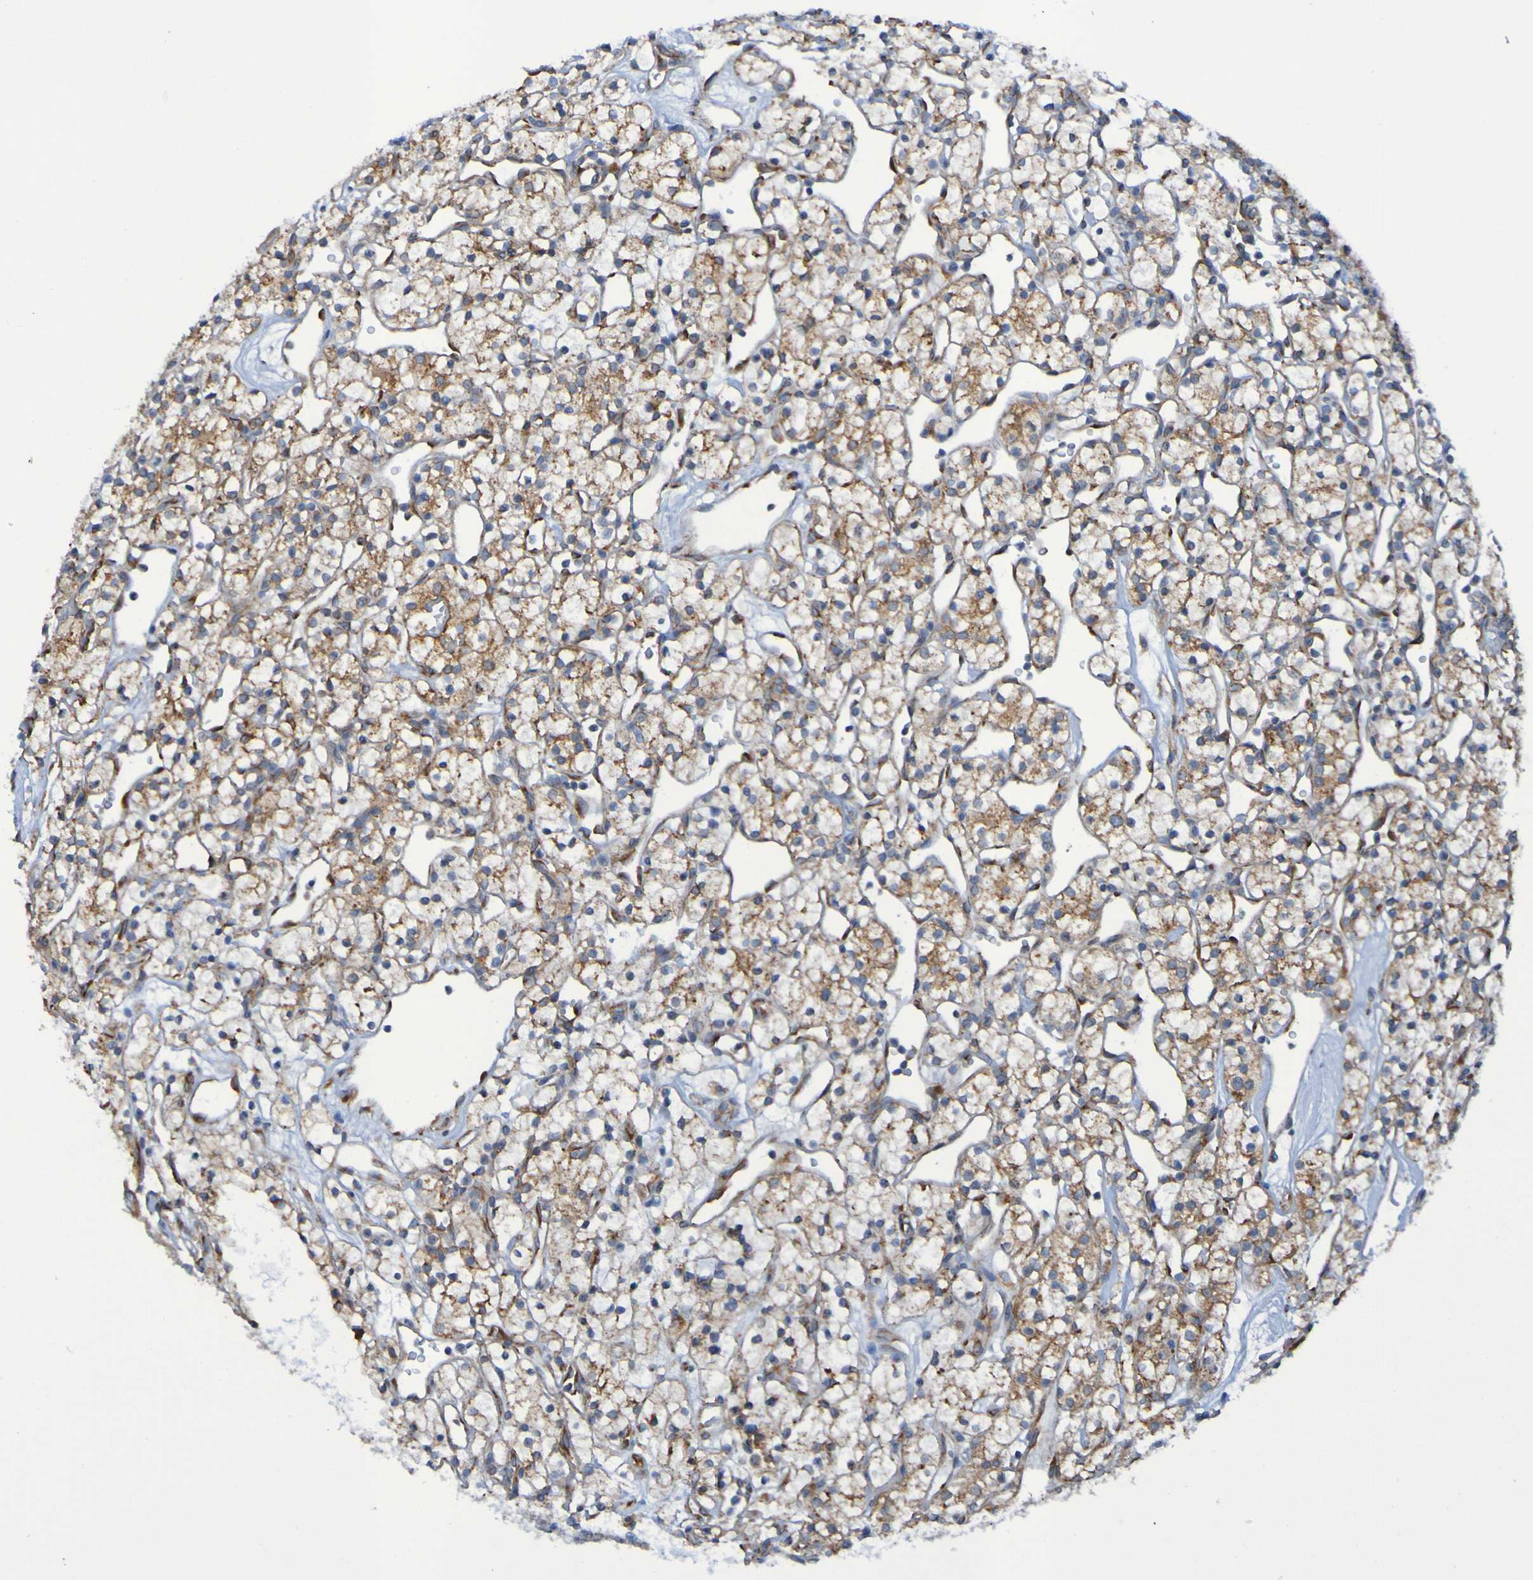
{"staining": {"intensity": "moderate", "quantity": ">75%", "location": "cytoplasmic/membranous"}, "tissue": "renal cancer", "cell_type": "Tumor cells", "image_type": "cancer", "snomed": [{"axis": "morphology", "description": "Adenocarcinoma, NOS"}, {"axis": "topography", "description": "Kidney"}], "caption": "Protein expression analysis of renal cancer (adenocarcinoma) displays moderate cytoplasmic/membranous staining in about >75% of tumor cells. The staining is performed using DAB (3,3'-diaminobenzidine) brown chromogen to label protein expression. The nuclei are counter-stained blue using hematoxylin.", "gene": "FKBP3", "patient": {"sex": "female", "age": 60}}